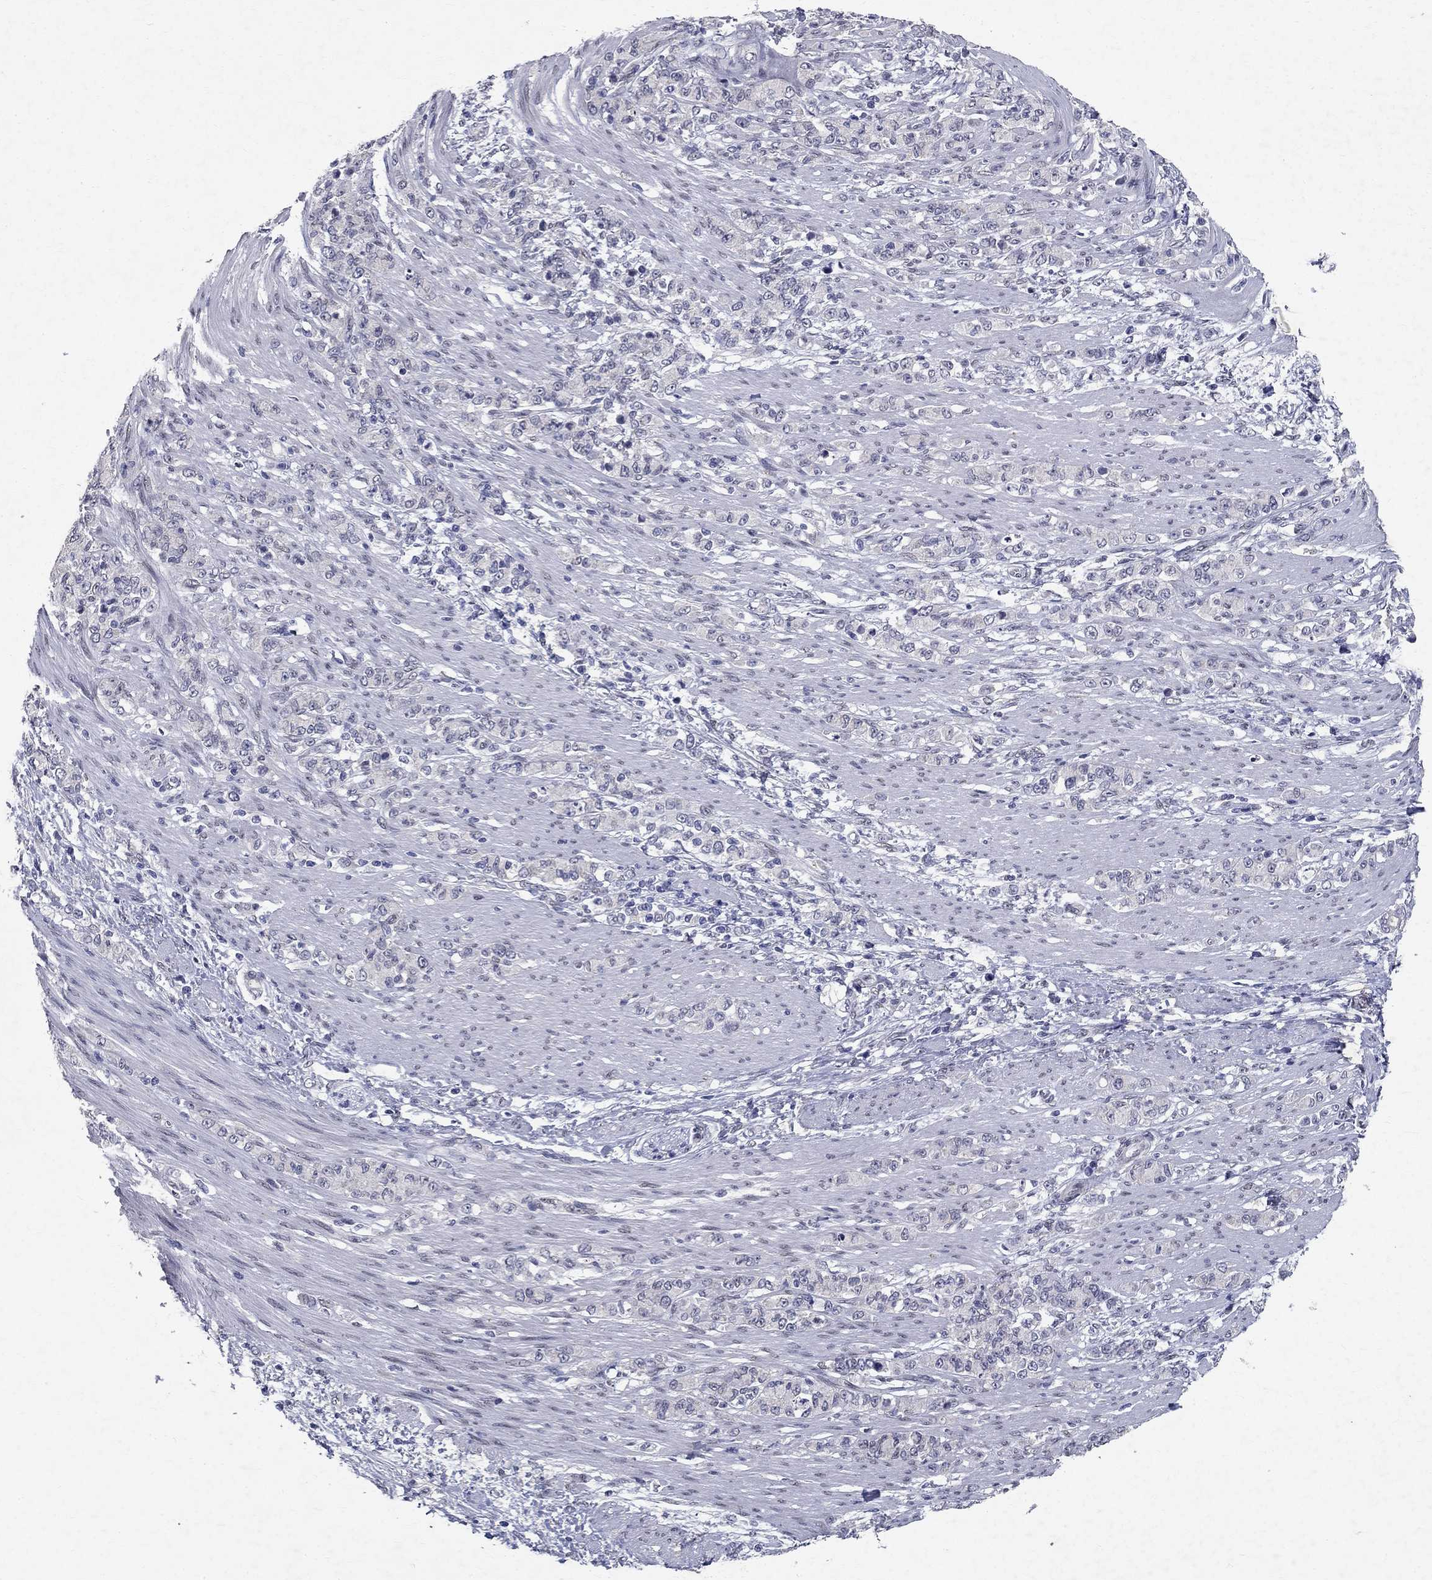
{"staining": {"intensity": "negative", "quantity": "none", "location": "none"}, "tissue": "stomach cancer", "cell_type": "Tumor cells", "image_type": "cancer", "snomed": [{"axis": "morphology", "description": "Normal tissue, NOS"}, {"axis": "morphology", "description": "Adenocarcinoma, NOS"}, {"axis": "topography", "description": "Stomach"}], "caption": "This image is of adenocarcinoma (stomach) stained with IHC to label a protein in brown with the nuclei are counter-stained blue. There is no expression in tumor cells. (Stains: DAB (3,3'-diaminobenzidine) immunohistochemistry (IHC) with hematoxylin counter stain, Microscopy: brightfield microscopy at high magnification).", "gene": "RBFOX1", "patient": {"sex": "female", "age": 79}}